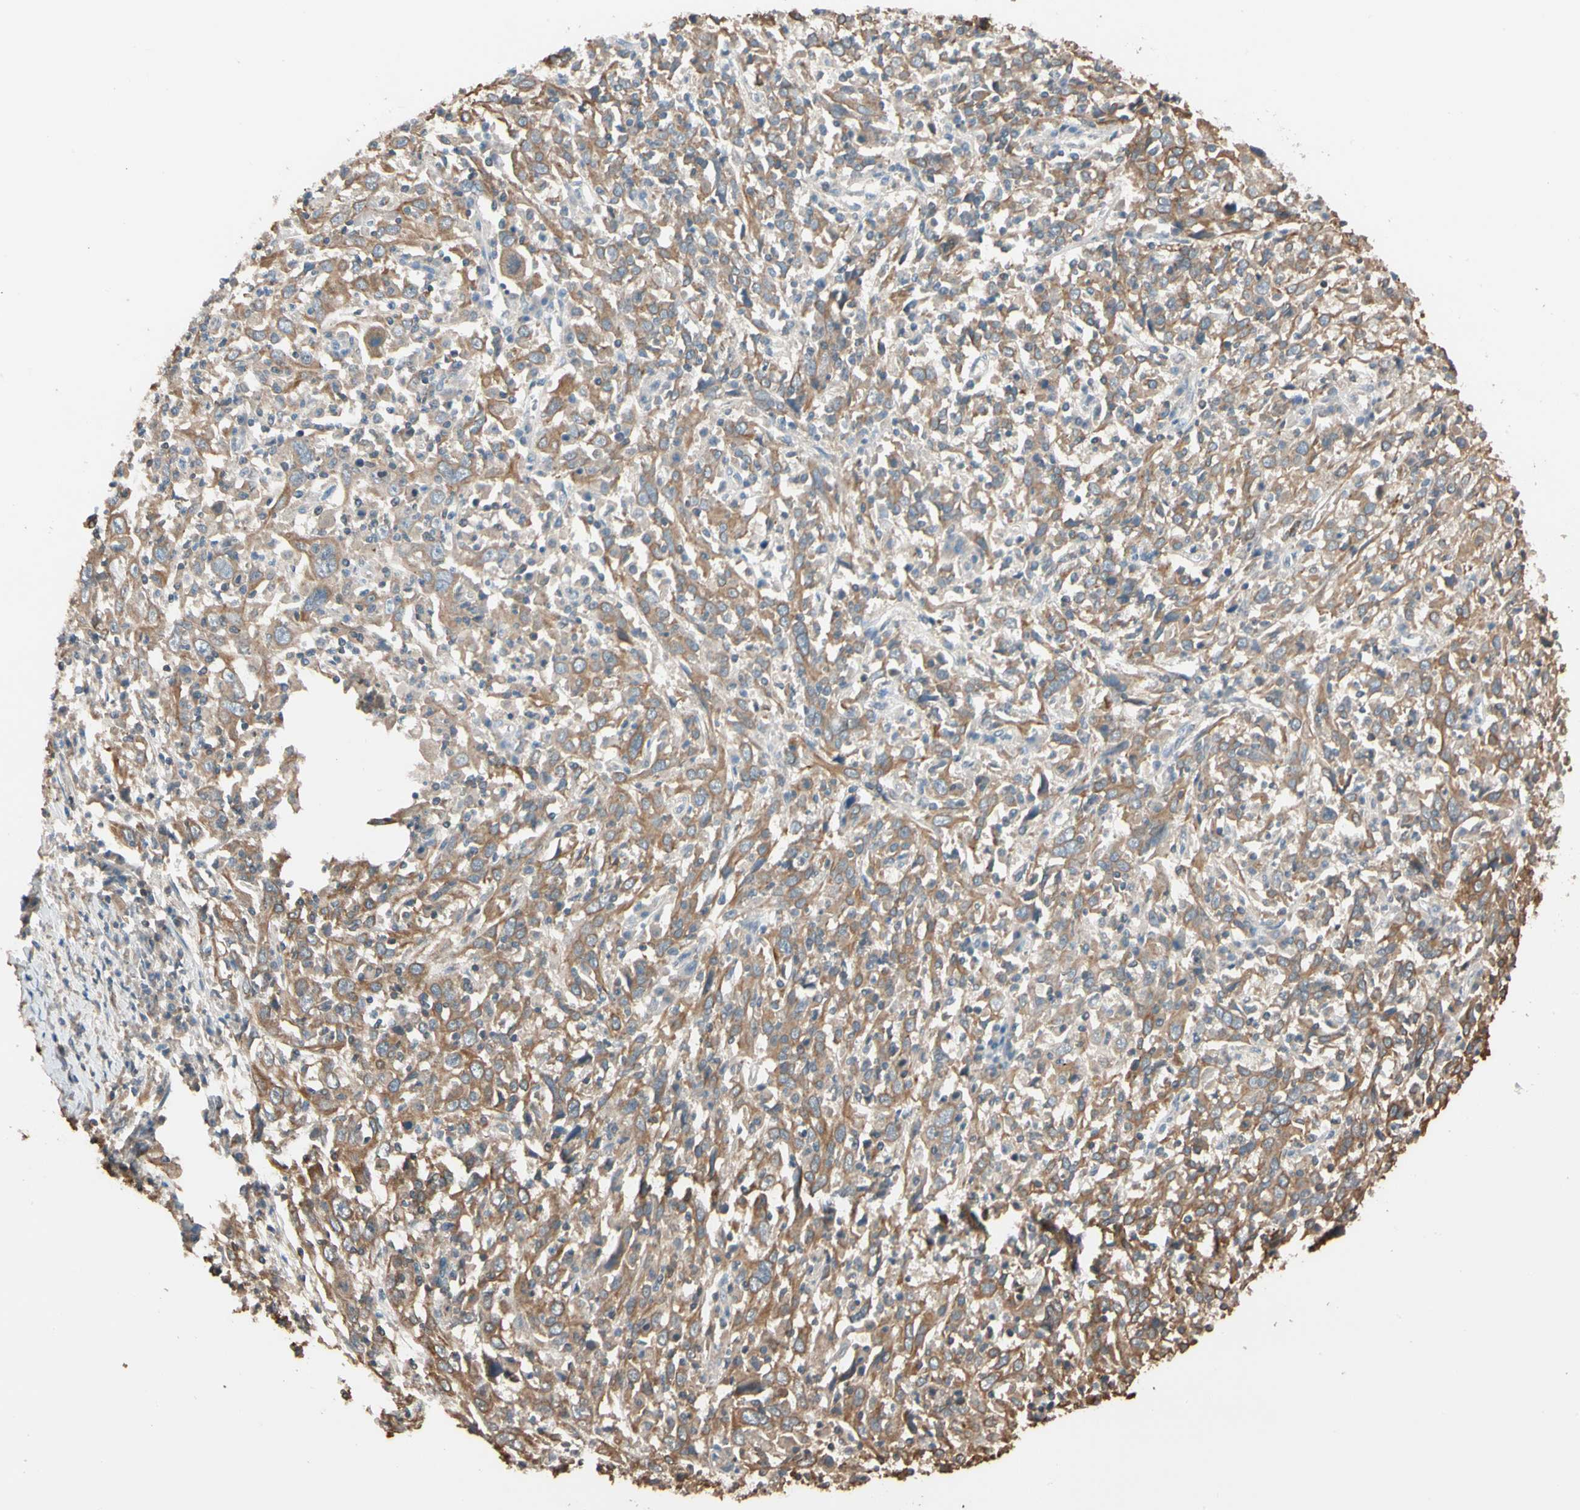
{"staining": {"intensity": "moderate", "quantity": ">75%", "location": "cytoplasmic/membranous"}, "tissue": "cervical cancer", "cell_type": "Tumor cells", "image_type": "cancer", "snomed": [{"axis": "morphology", "description": "Squamous cell carcinoma, NOS"}, {"axis": "topography", "description": "Cervix"}], "caption": "A brown stain highlights moderate cytoplasmic/membranous positivity of a protein in squamous cell carcinoma (cervical) tumor cells. The staining is performed using DAB brown chromogen to label protein expression. The nuclei are counter-stained blue using hematoxylin.", "gene": "MAP3K7", "patient": {"sex": "female", "age": 46}}